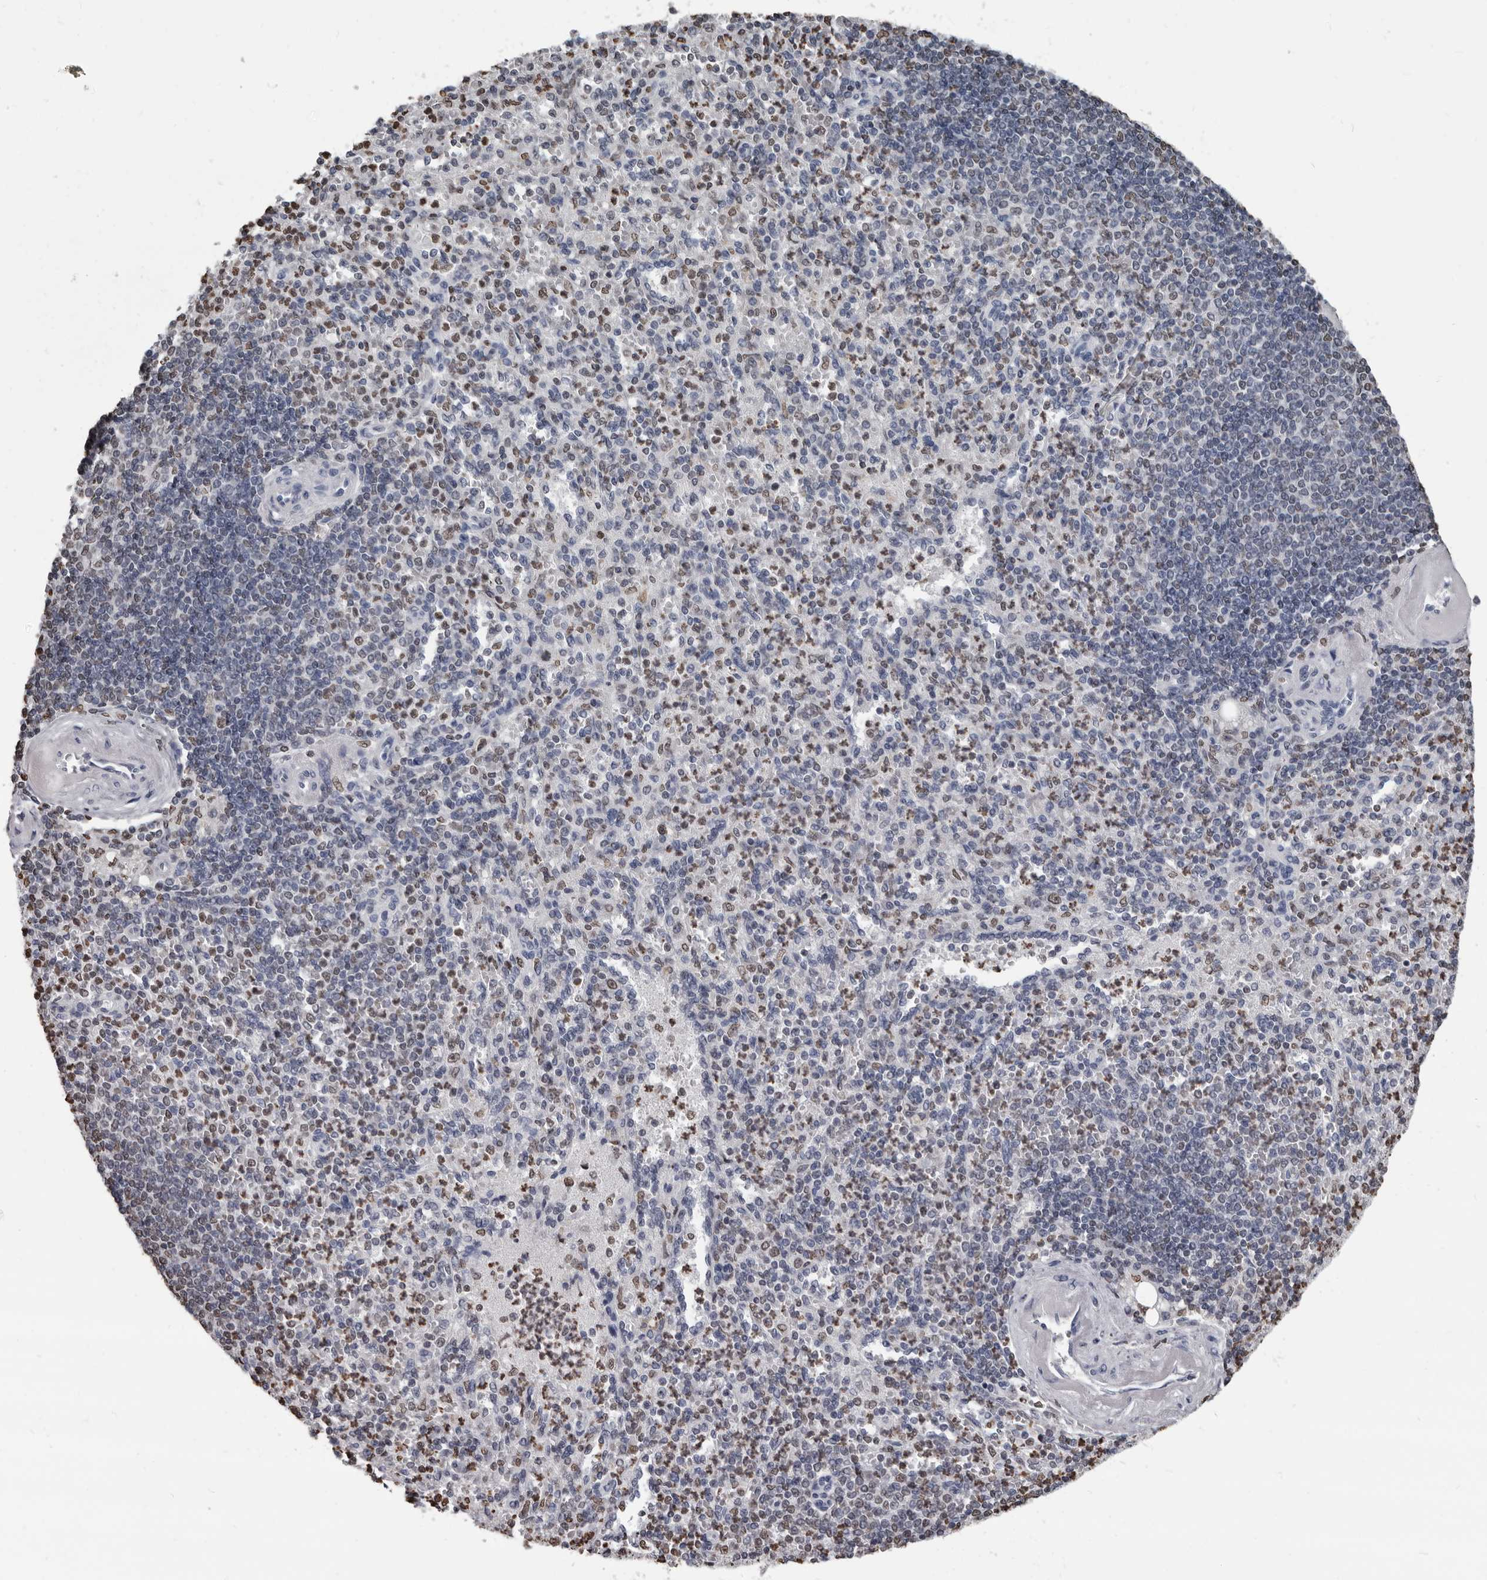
{"staining": {"intensity": "moderate", "quantity": "25%-75%", "location": "nuclear"}, "tissue": "spleen", "cell_type": "Cells in red pulp", "image_type": "normal", "snomed": [{"axis": "morphology", "description": "Normal tissue, NOS"}, {"axis": "topography", "description": "Spleen"}], "caption": "Approximately 25%-75% of cells in red pulp in normal spleen exhibit moderate nuclear protein expression as visualized by brown immunohistochemical staining.", "gene": "AHR", "patient": {"sex": "female", "age": 74}}